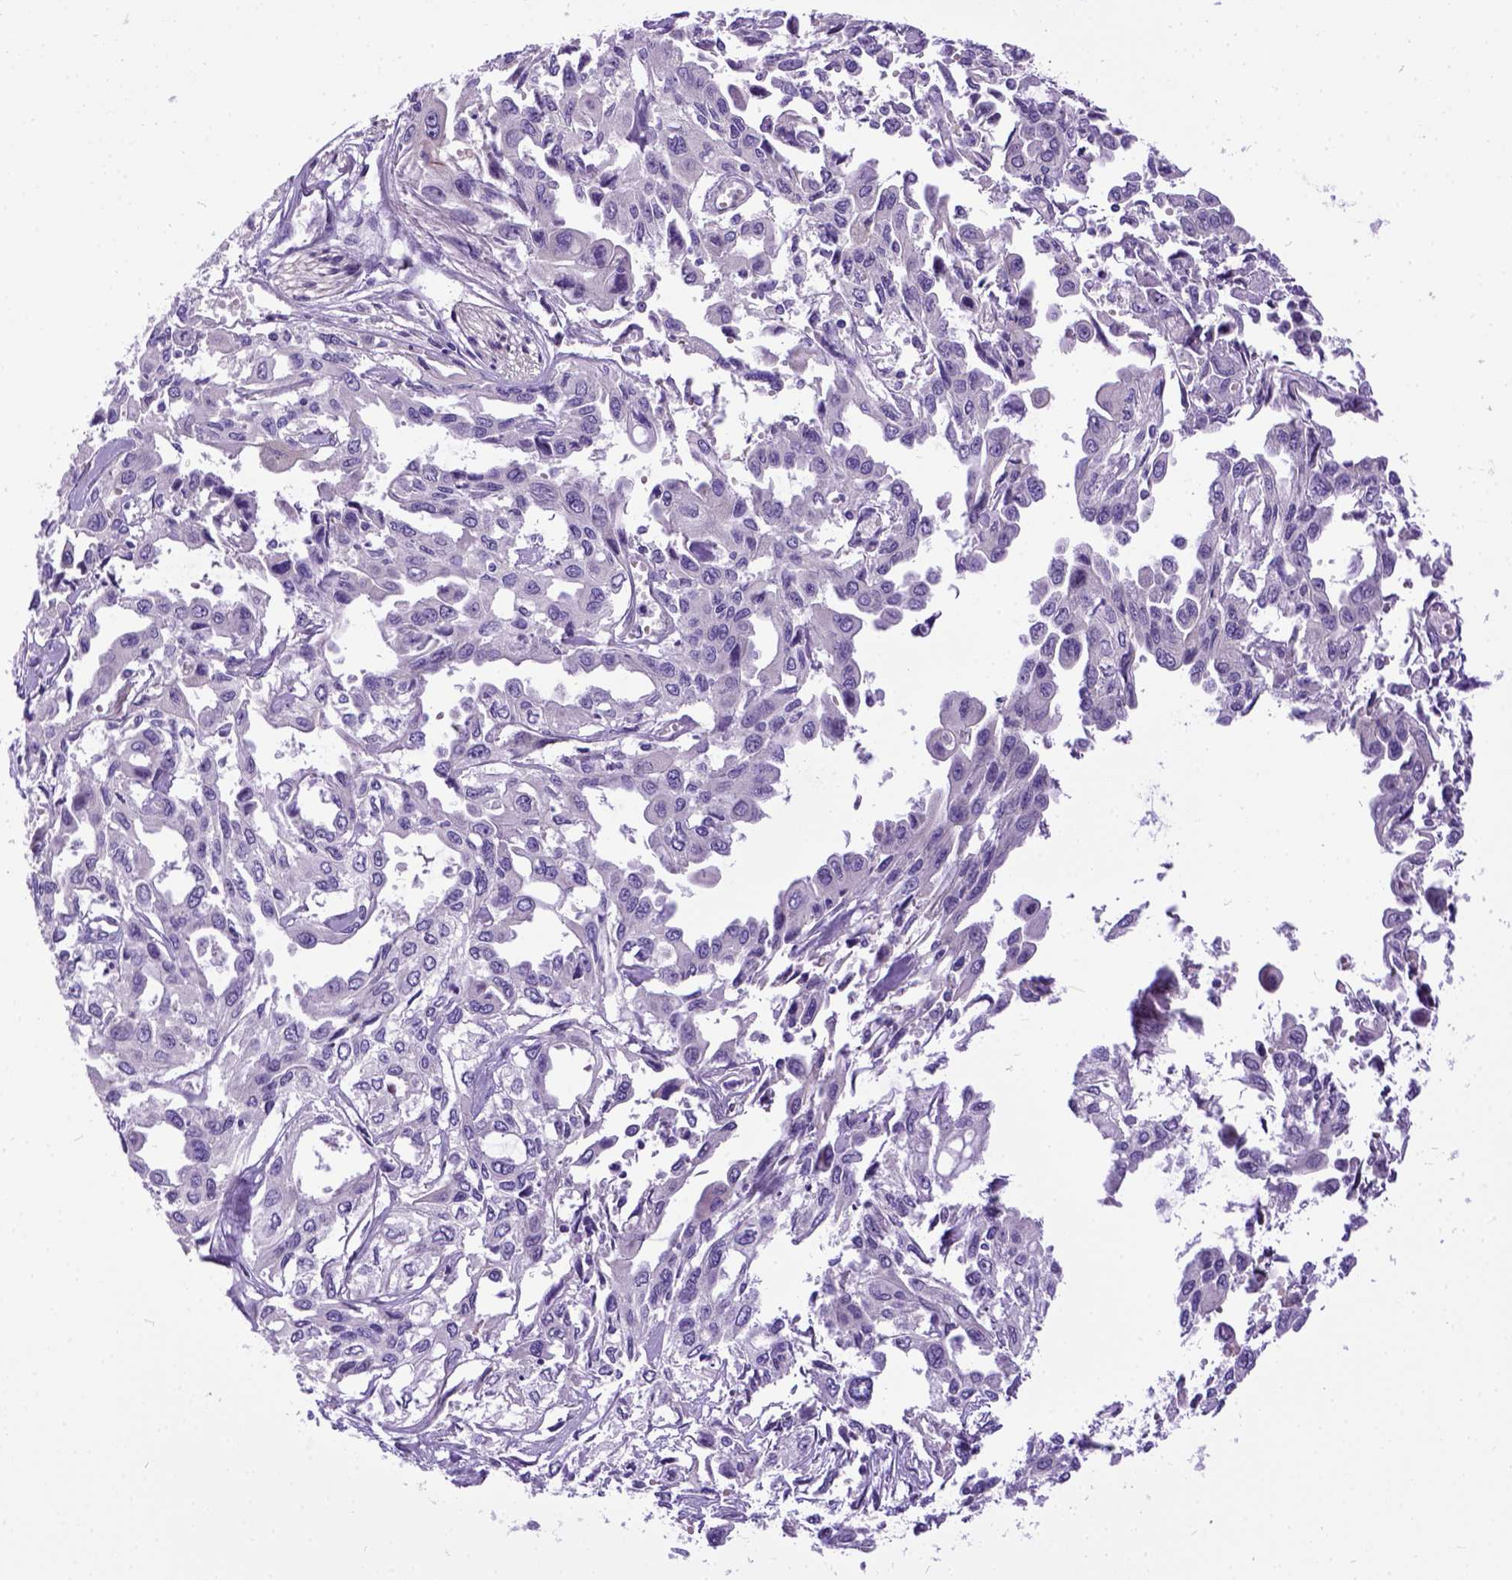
{"staining": {"intensity": "negative", "quantity": "none", "location": "none"}, "tissue": "pancreatic cancer", "cell_type": "Tumor cells", "image_type": "cancer", "snomed": [{"axis": "morphology", "description": "Adenocarcinoma, NOS"}, {"axis": "topography", "description": "Pancreas"}], "caption": "The immunohistochemistry (IHC) image has no significant expression in tumor cells of adenocarcinoma (pancreatic) tissue. (Brightfield microscopy of DAB immunohistochemistry at high magnification).", "gene": "NEK5", "patient": {"sex": "female", "age": 55}}